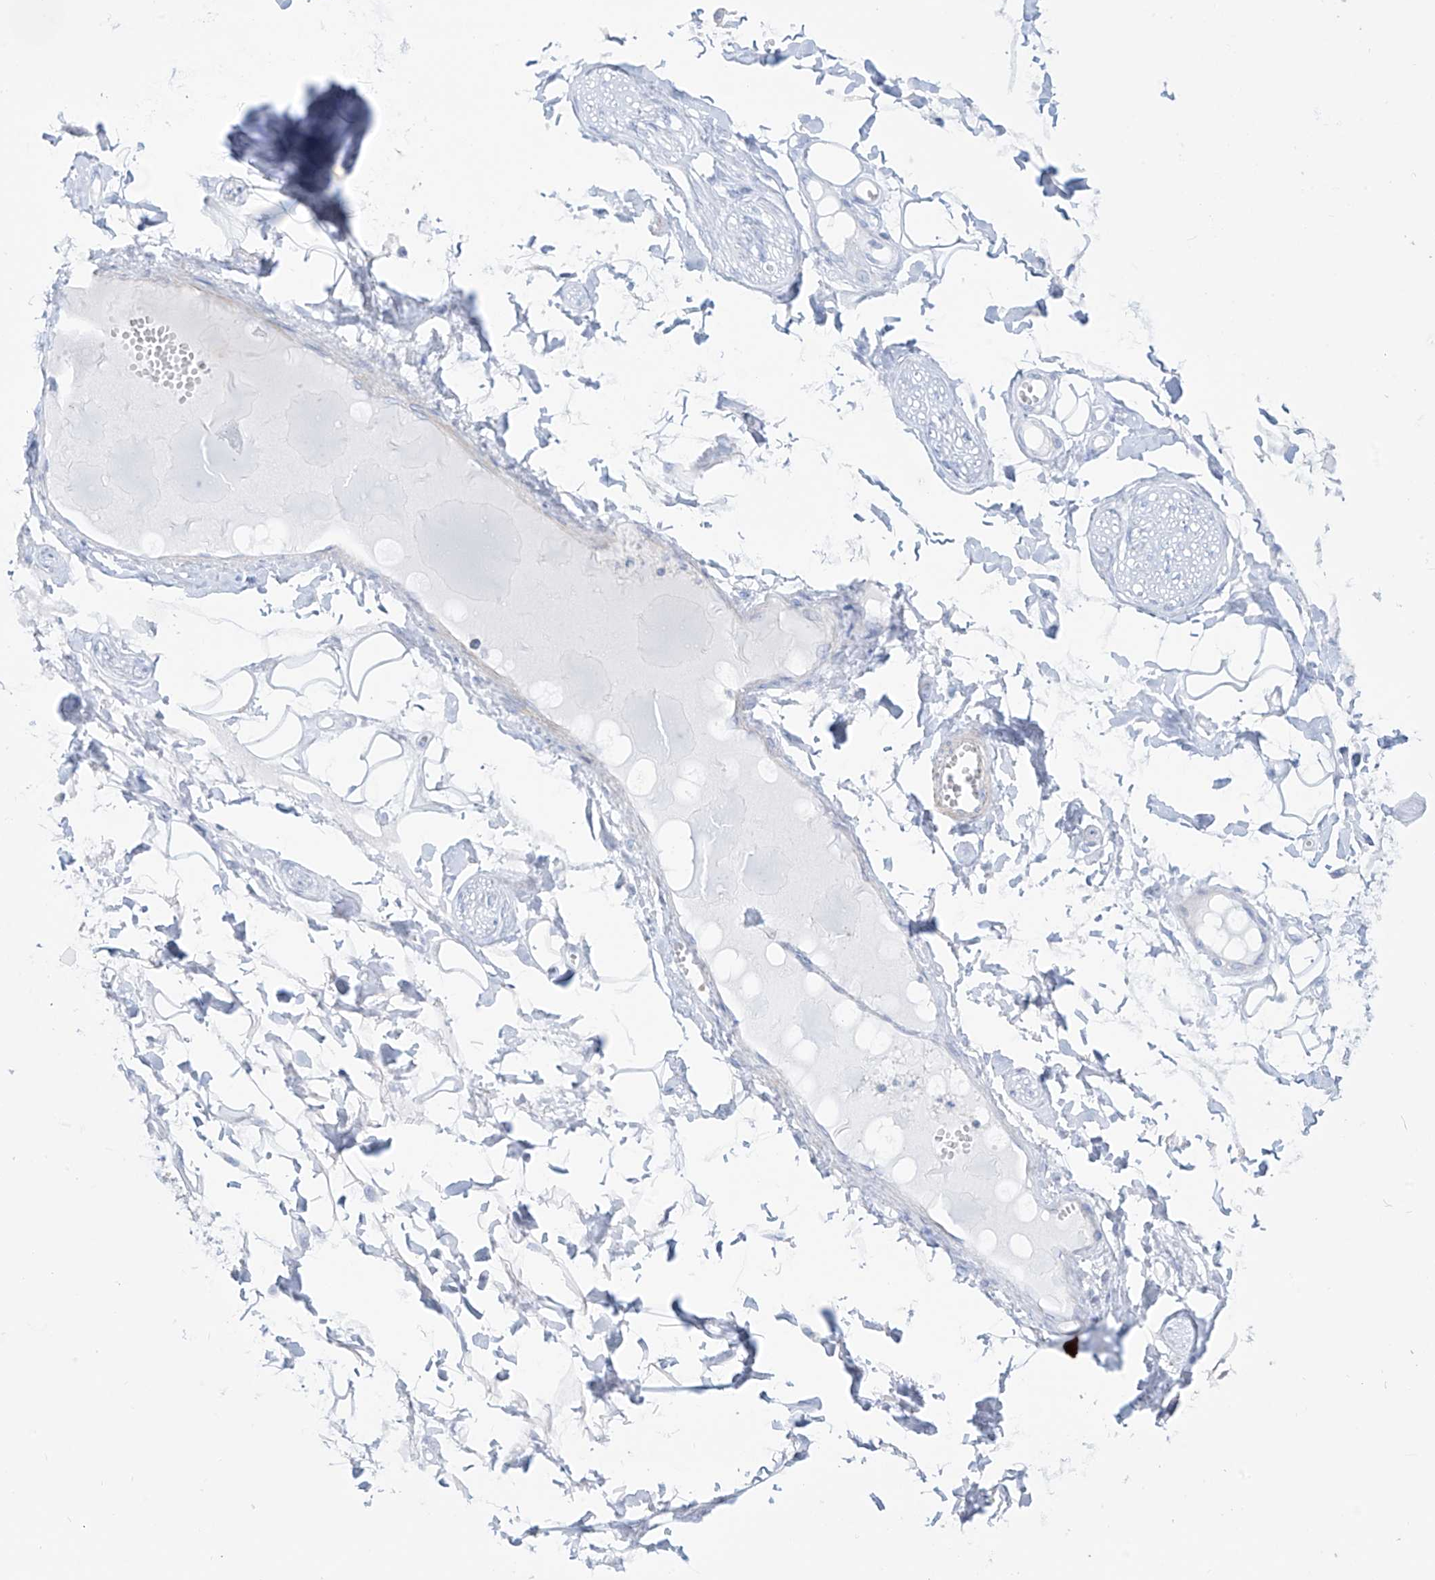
{"staining": {"intensity": "negative", "quantity": "none", "location": "none"}, "tissue": "adipose tissue", "cell_type": "Adipocytes", "image_type": "normal", "snomed": [{"axis": "morphology", "description": "Normal tissue, NOS"}, {"axis": "morphology", "description": "Inflammation, NOS"}, {"axis": "topography", "description": "Salivary gland"}, {"axis": "topography", "description": "Peripheral nerve tissue"}], "caption": "DAB (3,3'-diaminobenzidine) immunohistochemical staining of benign human adipose tissue displays no significant expression in adipocytes.", "gene": "SLC26A3", "patient": {"sex": "female", "age": 75}}